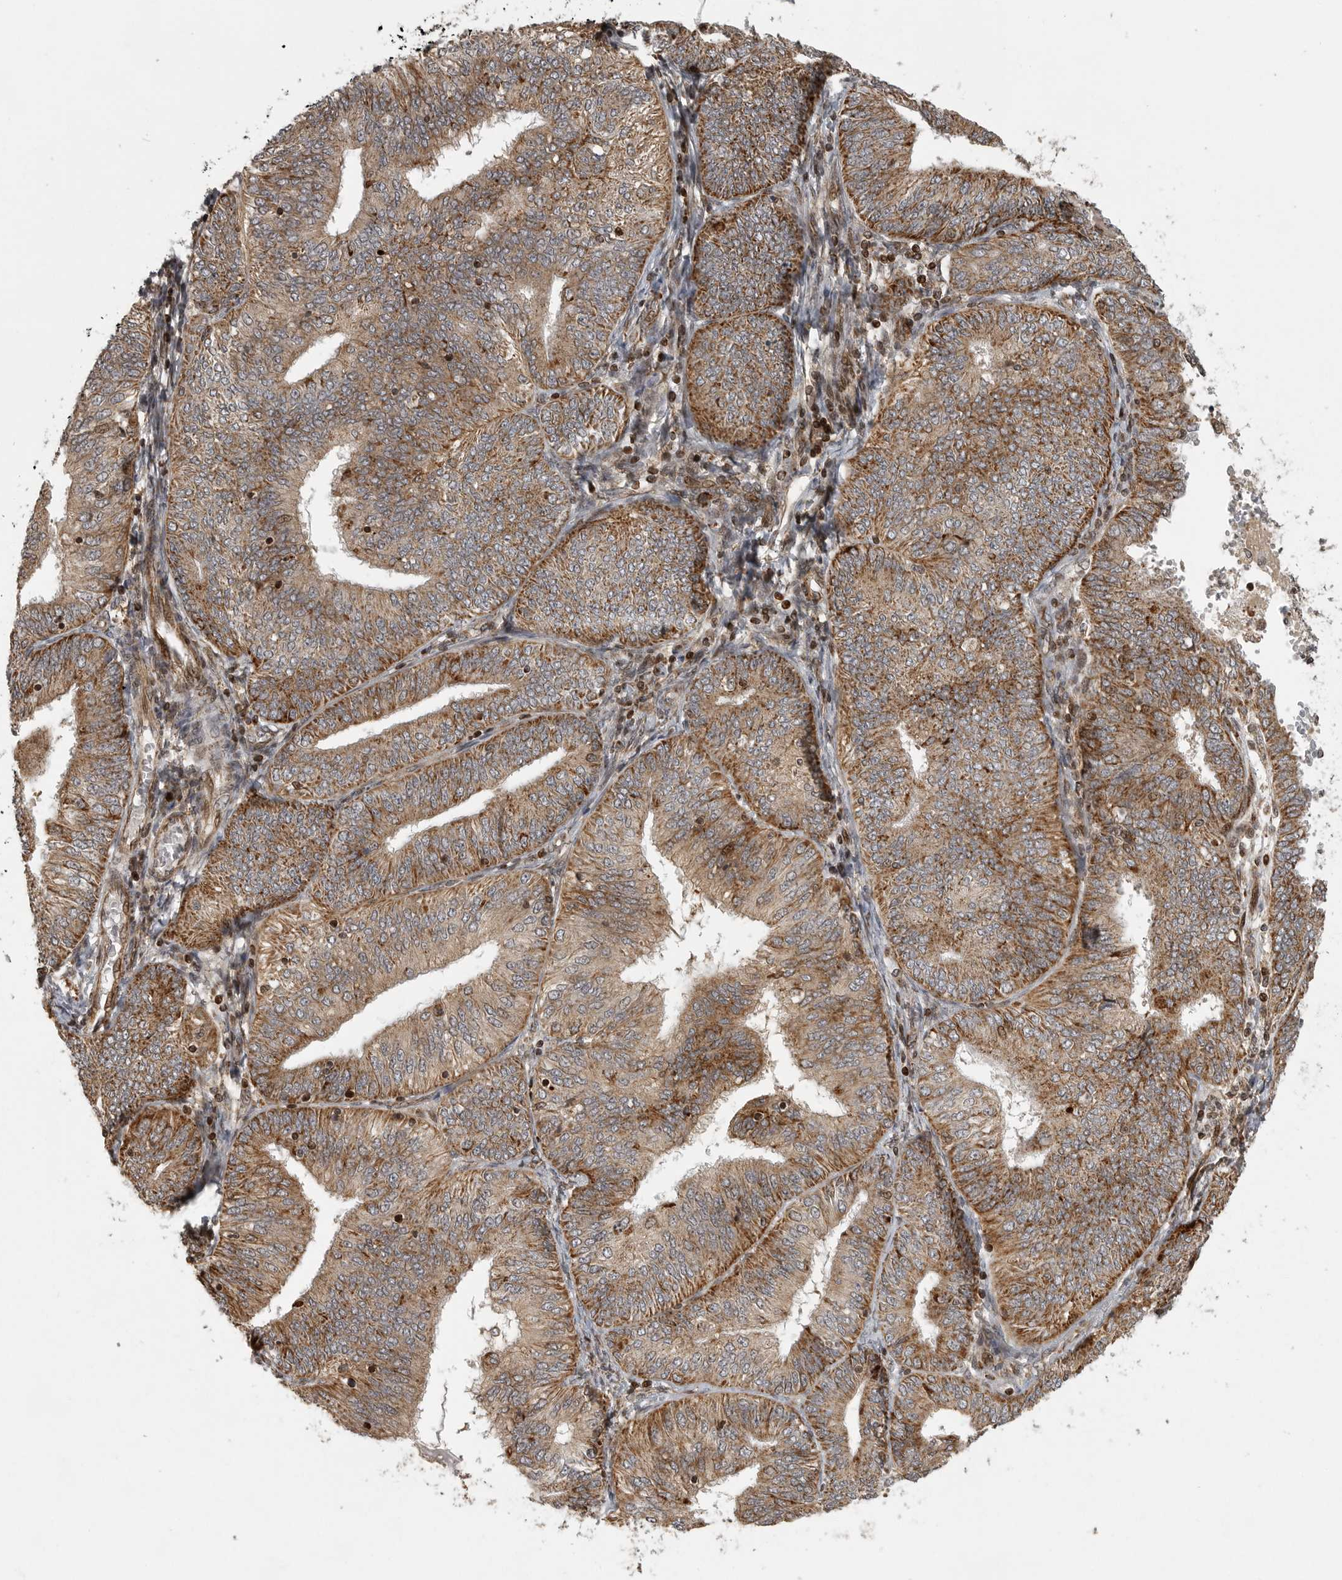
{"staining": {"intensity": "strong", "quantity": ">75%", "location": "cytoplasmic/membranous"}, "tissue": "endometrial cancer", "cell_type": "Tumor cells", "image_type": "cancer", "snomed": [{"axis": "morphology", "description": "Adenocarcinoma, NOS"}, {"axis": "topography", "description": "Endometrium"}], "caption": "Human endometrial cancer stained for a protein (brown) shows strong cytoplasmic/membranous positive positivity in about >75% of tumor cells.", "gene": "NARS2", "patient": {"sex": "female", "age": 58}}